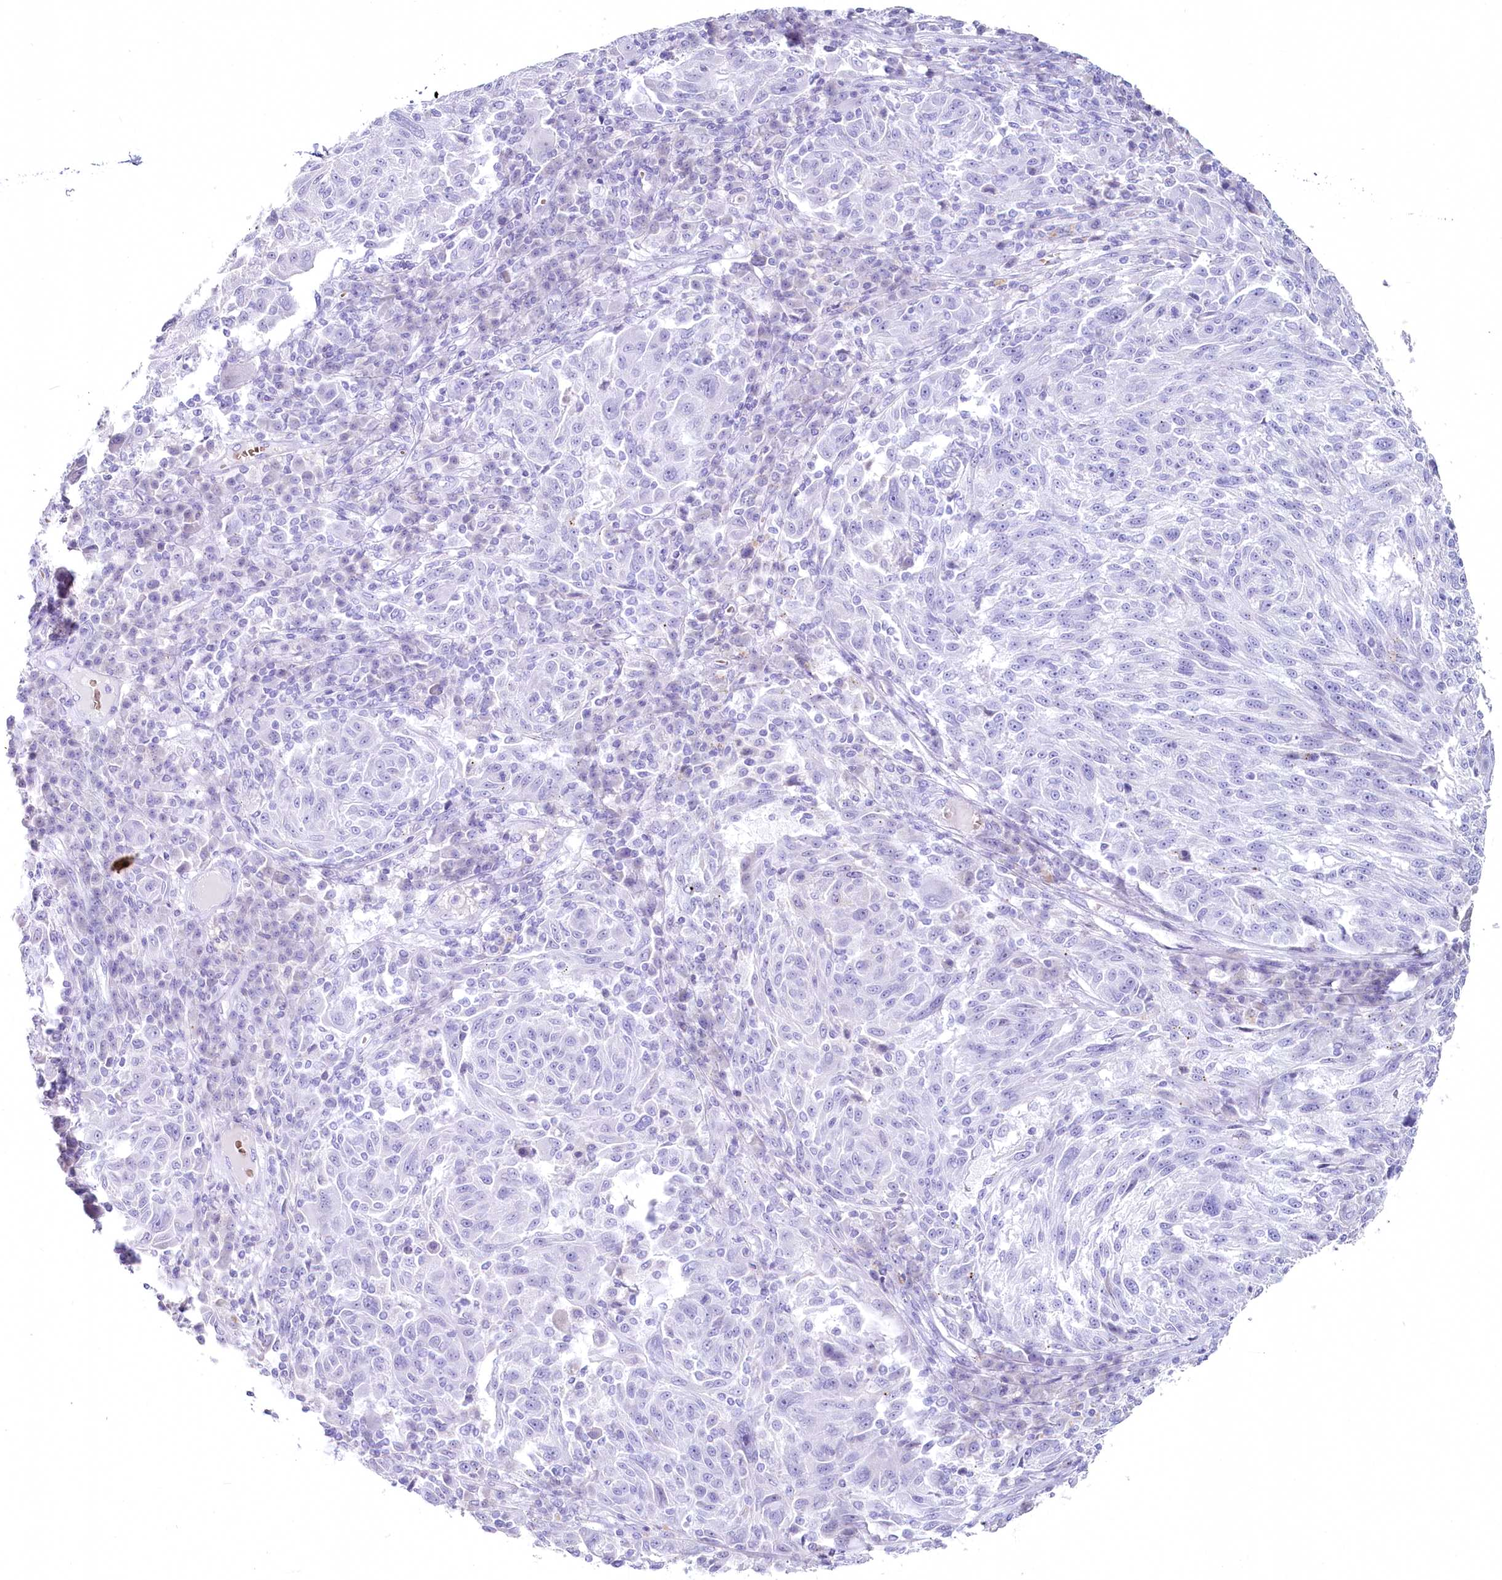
{"staining": {"intensity": "negative", "quantity": "none", "location": "none"}, "tissue": "melanoma", "cell_type": "Tumor cells", "image_type": "cancer", "snomed": [{"axis": "morphology", "description": "Malignant melanoma, NOS"}, {"axis": "topography", "description": "Skin"}], "caption": "High power microscopy image of an immunohistochemistry (IHC) micrograph of melanoma, revealing no significant expression in tumor cells.", "gene": "IFIT5", "patient": {"sex": "male", "age": 53}}